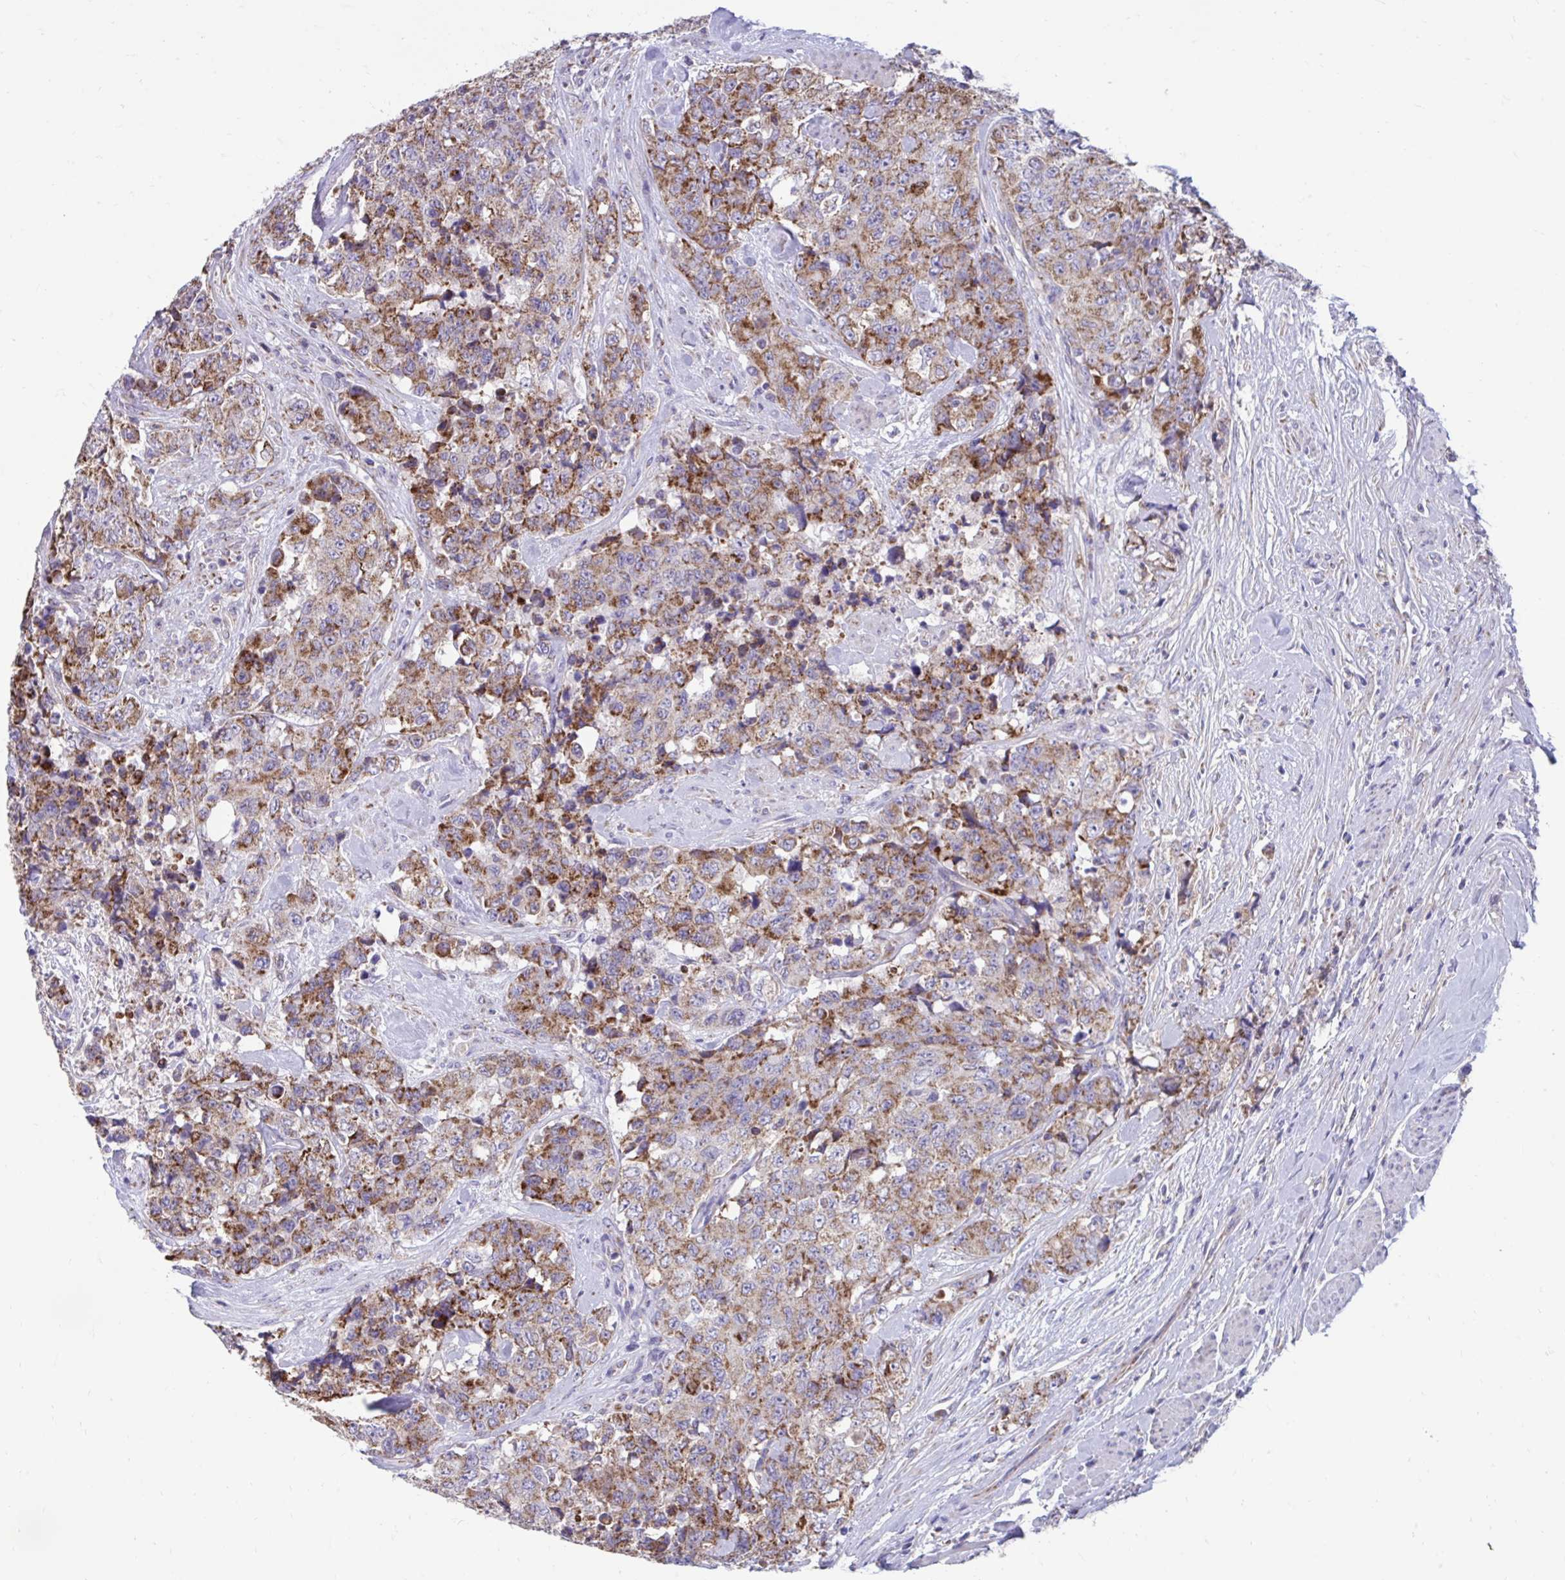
{"staining": {"intensity": "moderate", "quantity": ">75%", "location": "cytoplasmic/membranous"}, "tissue": "urothelial cancer", "cell_type": "Tumor cells", "image_type": "cancer", "snomed": [{"axis": "morphology", "description": "Urothelial carcinoma, High grade"}, {"axis": "topography", "description": "Urinary bladder"}], "caption": "Immunohistochemistry histopathology image of urothelial carcinoma (high-grade) stained for a protein (brown), which shows medium levels of moderate cytoplasmic/membranous expression in about >75% of tumor cells.", "gene": "LINGO4", "patient": {"sex": "female", "age": 78}}